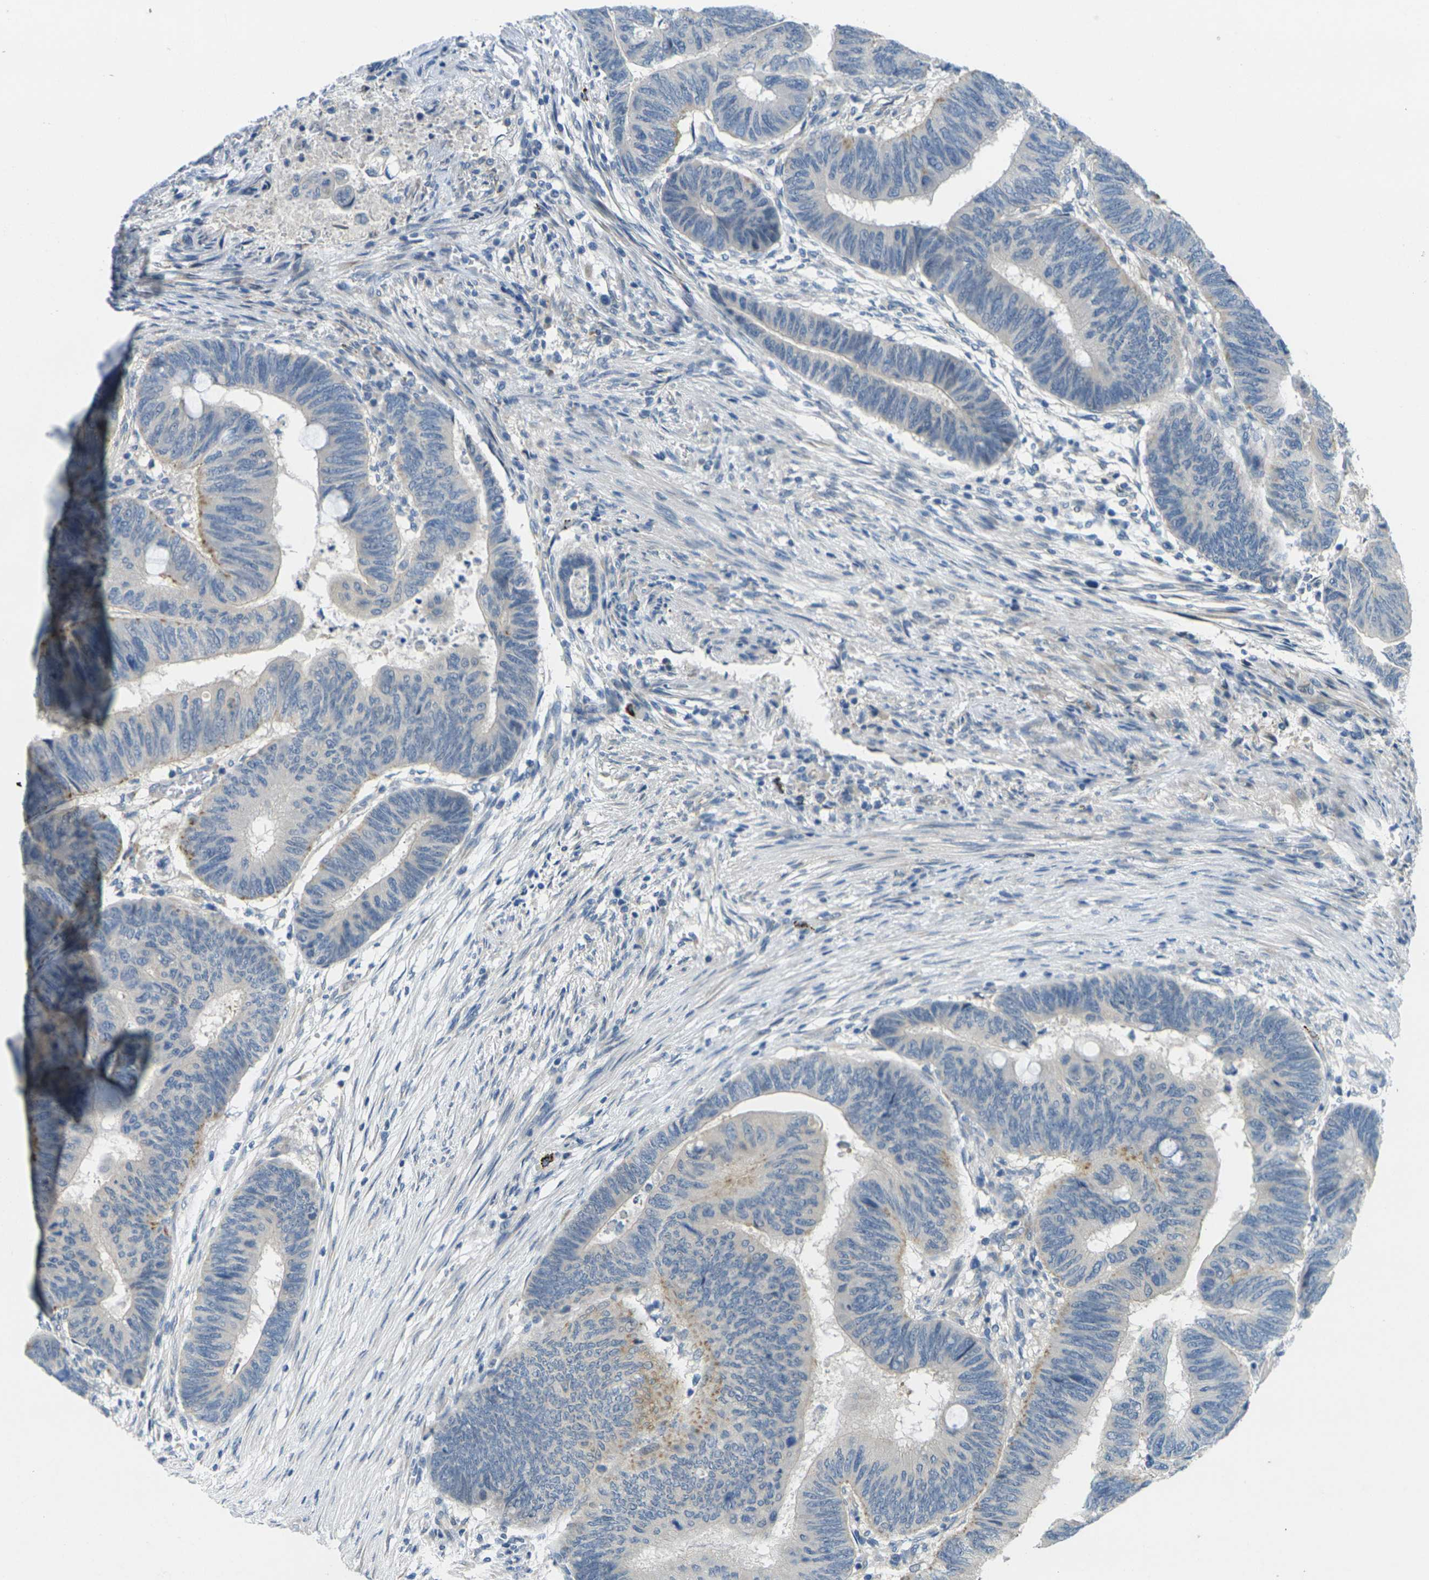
{"staining": {"intensity": "moderate", "quantity": "<25%", "location": "cytoplasmic/membranous"}, "tissue": "colorectal cancer", "cell_type": "Tumor cells", "image_type": "cancer", "snomed": [{"axis": "morphology", "description": "Normal tissue, NOS"}, {"axis": "morphology", "description": "Adenocarcinoma, NOS"}, {"axis": "topography", "description": "Rectum"}, {"axis": "topography", "description": "Peripheral nerve tissue"}], "caption": "Human adenocarcinoma (colorectal) stained for a protein (brown) demonstrates moderate cytoplasmic/membranous positive staining in about <25% of tumor cells.", "gene": "CYP2C8", "patient": {"sex": "male", "age": 92}}